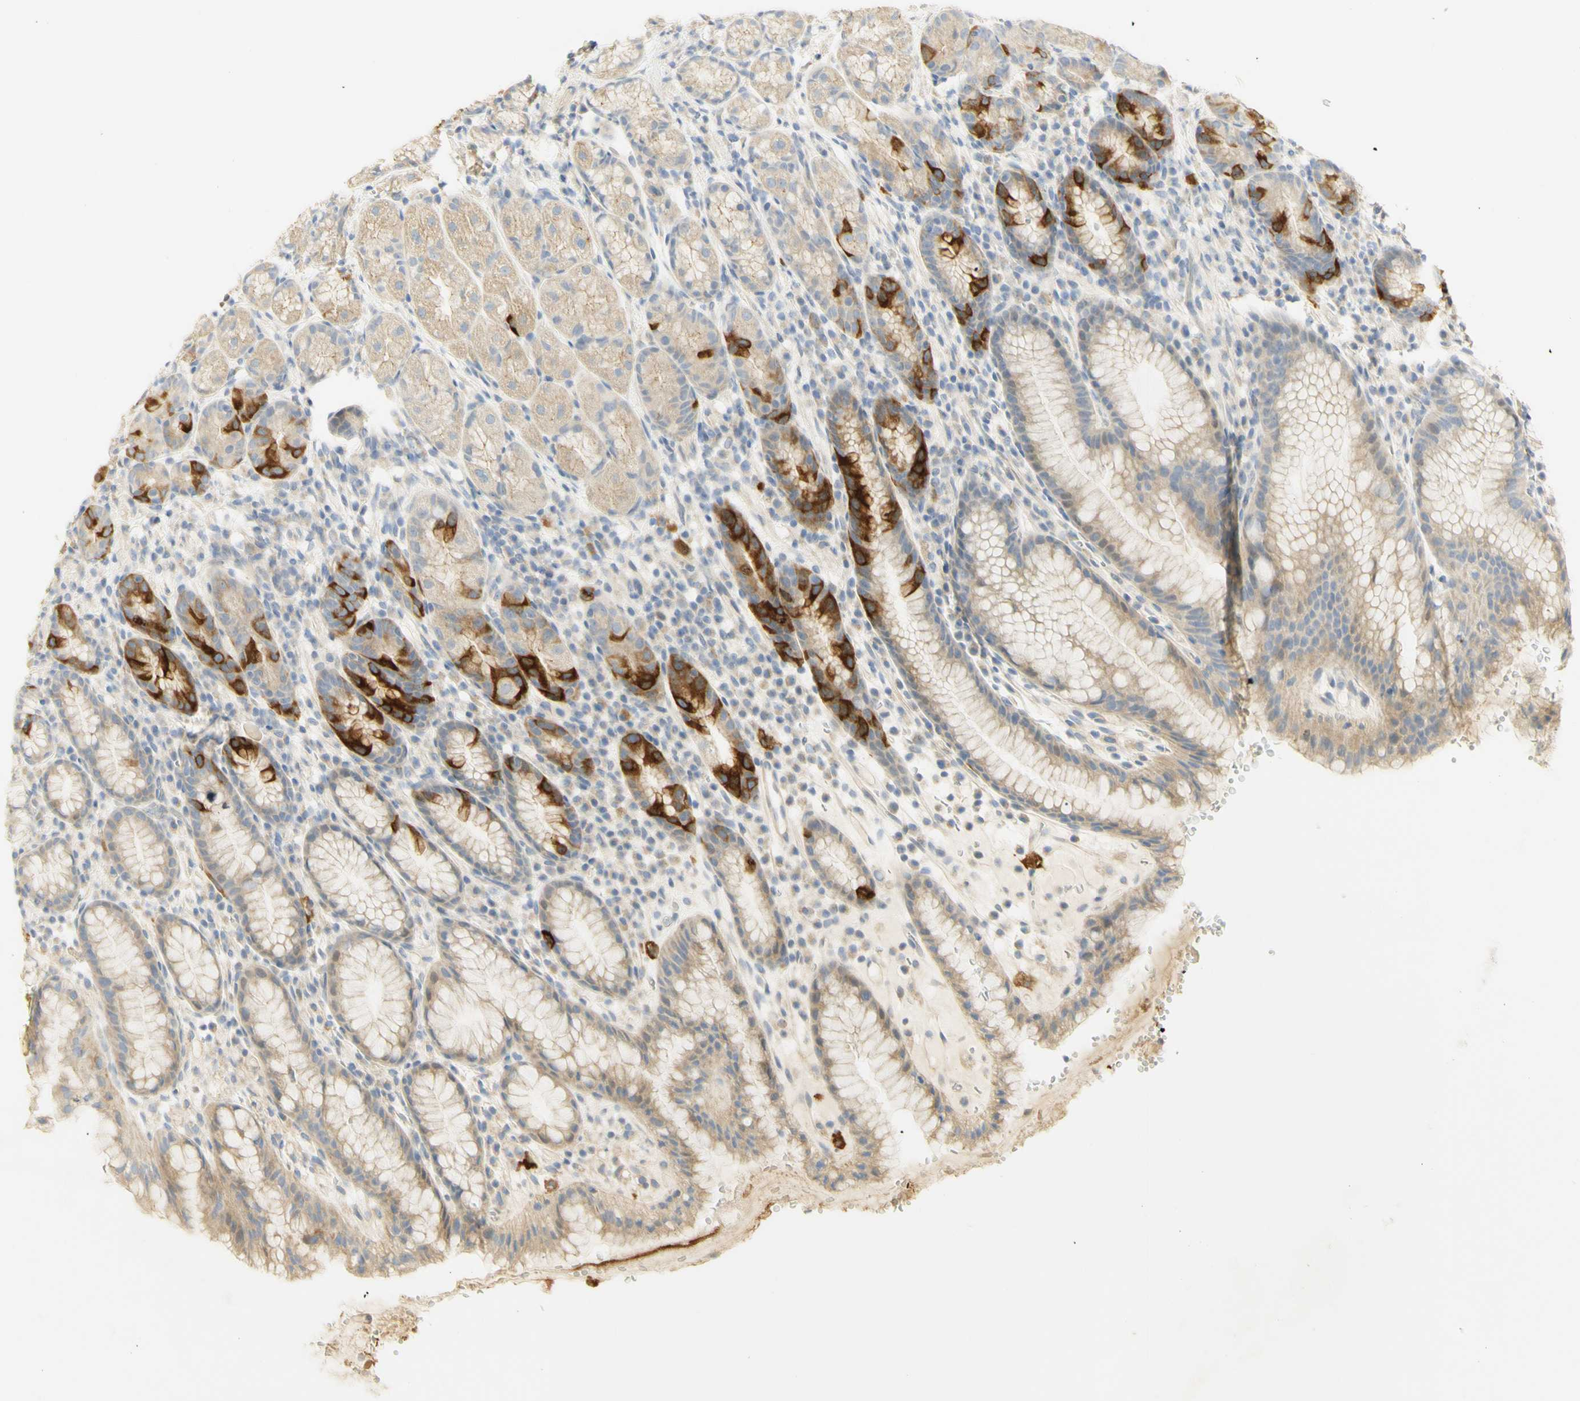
{"staining": {"intensity": "strong", "quantity": "25%-75%", "location": "cytoplasmic/membranous"}, "tissue": "stomach", "cell_type": "Glandular cells", "image_type": "normal", "snomed": [{"axis": "morphology", "description": "Normal tissue, NOS"}, {"axis": "topography", "description": "Stomach, lower"}], "caption": "Stomach stained with DAB immunohistochemistry demonstrates high levels of strong cytoplasmic/membranous expression in about 25%-75% of glandular cells. The staining is performed using DAB brown chromogen to label protein expression. The nuclei are counter-stained blue using hematoxylin.", "gene": "KIF11", "patient": {"sex": "male", "age": 52}}